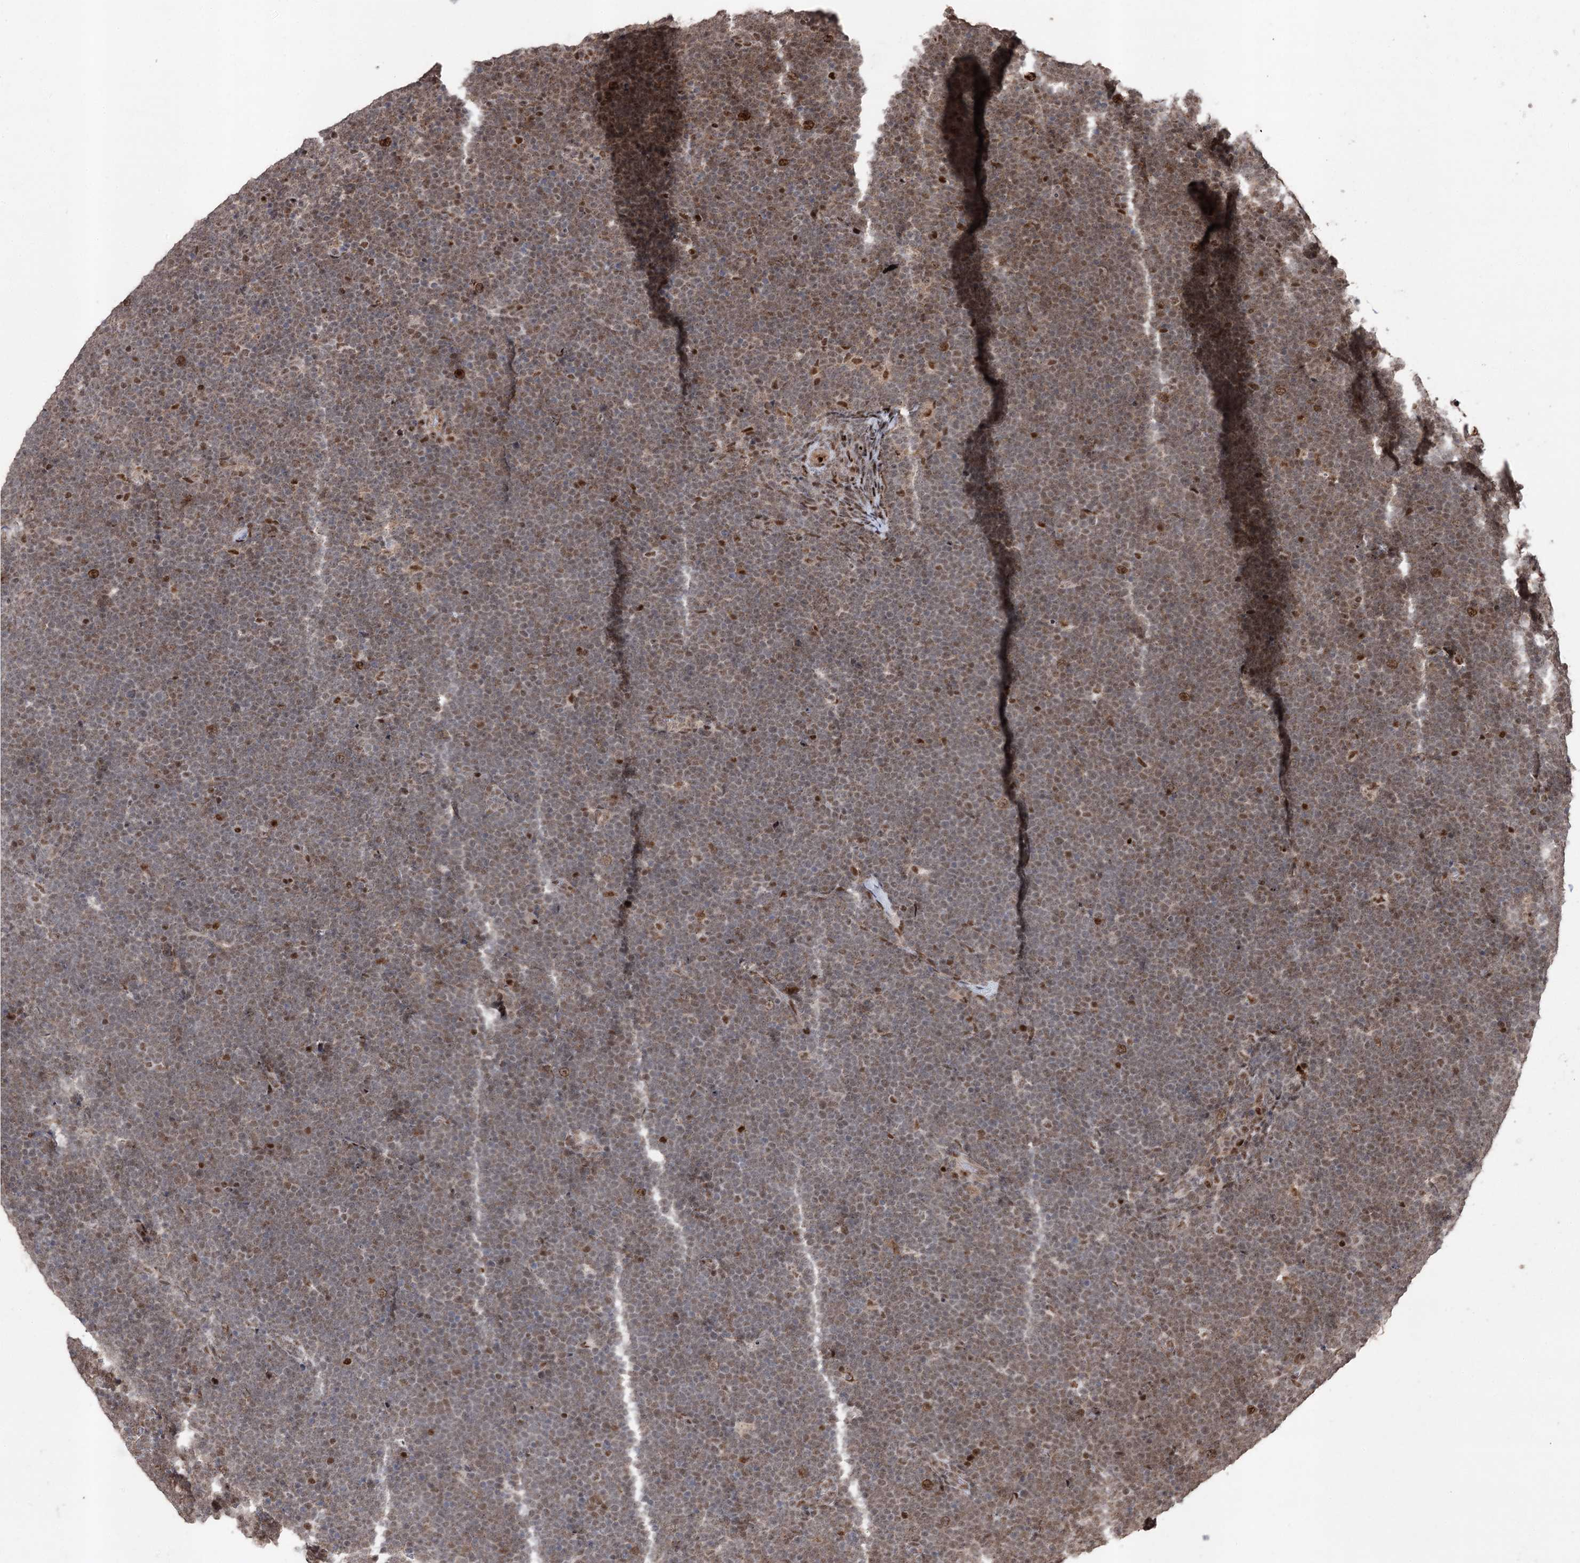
{"staining": {"intensity": "moderate", "quantity": ">75%", "location": "nuclear"}, "tissue": "lymphoma", "cell_type": "Tumor cells", "image_type": "cancer", "snomed": [{"axis": "morphology", "description": "Malignant lymphoma, non-Hodgkin's type, High grade"}, {"axis": "topography", "description": "Lymph node"}], "caption": "A brown stain highlights moderate nuclear positivity of a protein in human malignant lymphoma, non-Hodgkin's type (high-grade) tumor cells. (IHC, brightfield microscopy, high magnification).", "gene": "PDCD4", "patient": {"sex": "male", "age": 13}}